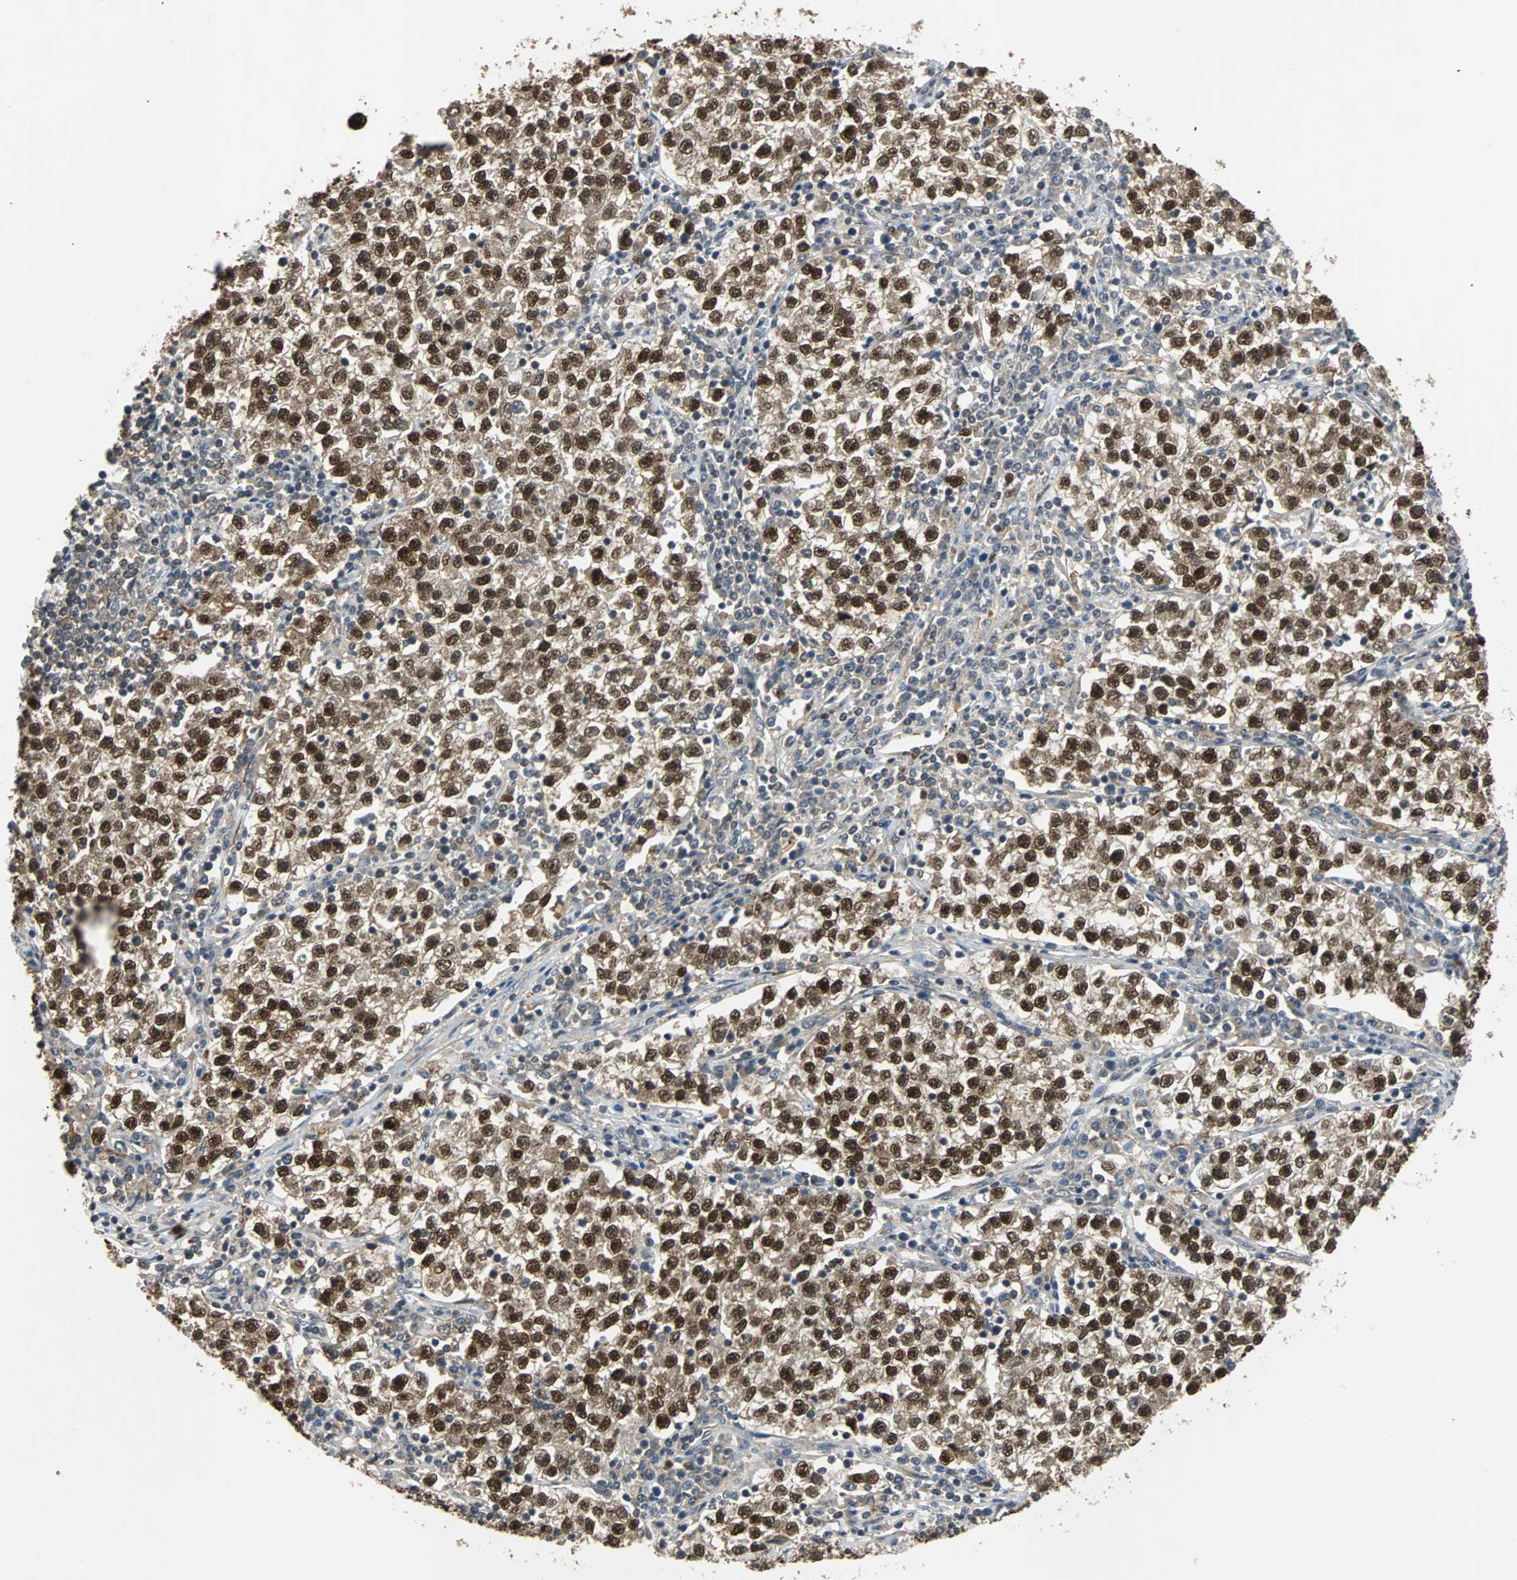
{"staining": {"intensity": "strong", "quantity": ">75%", "location": "cytoplasmic/membranous,nuclear"}, "tissue": "testis cancer", "cell_type": "Tumor cells", "image_type": "cancer", "snomed": [{"axis": "morphology", "description": "Seminoma, NOS"}, {"axis": "topography", "description": "Testis"}], "caption": "IHC (DAB (3,3'-diaminobenzidine)) staining of human testis seminoma exhibits strong cytoplasmic/membranous and nuclear protein positivity in approximately >75% of tumor cells.", "gene": "PHC1", "patient": {"sex": "male", "age": 22}}